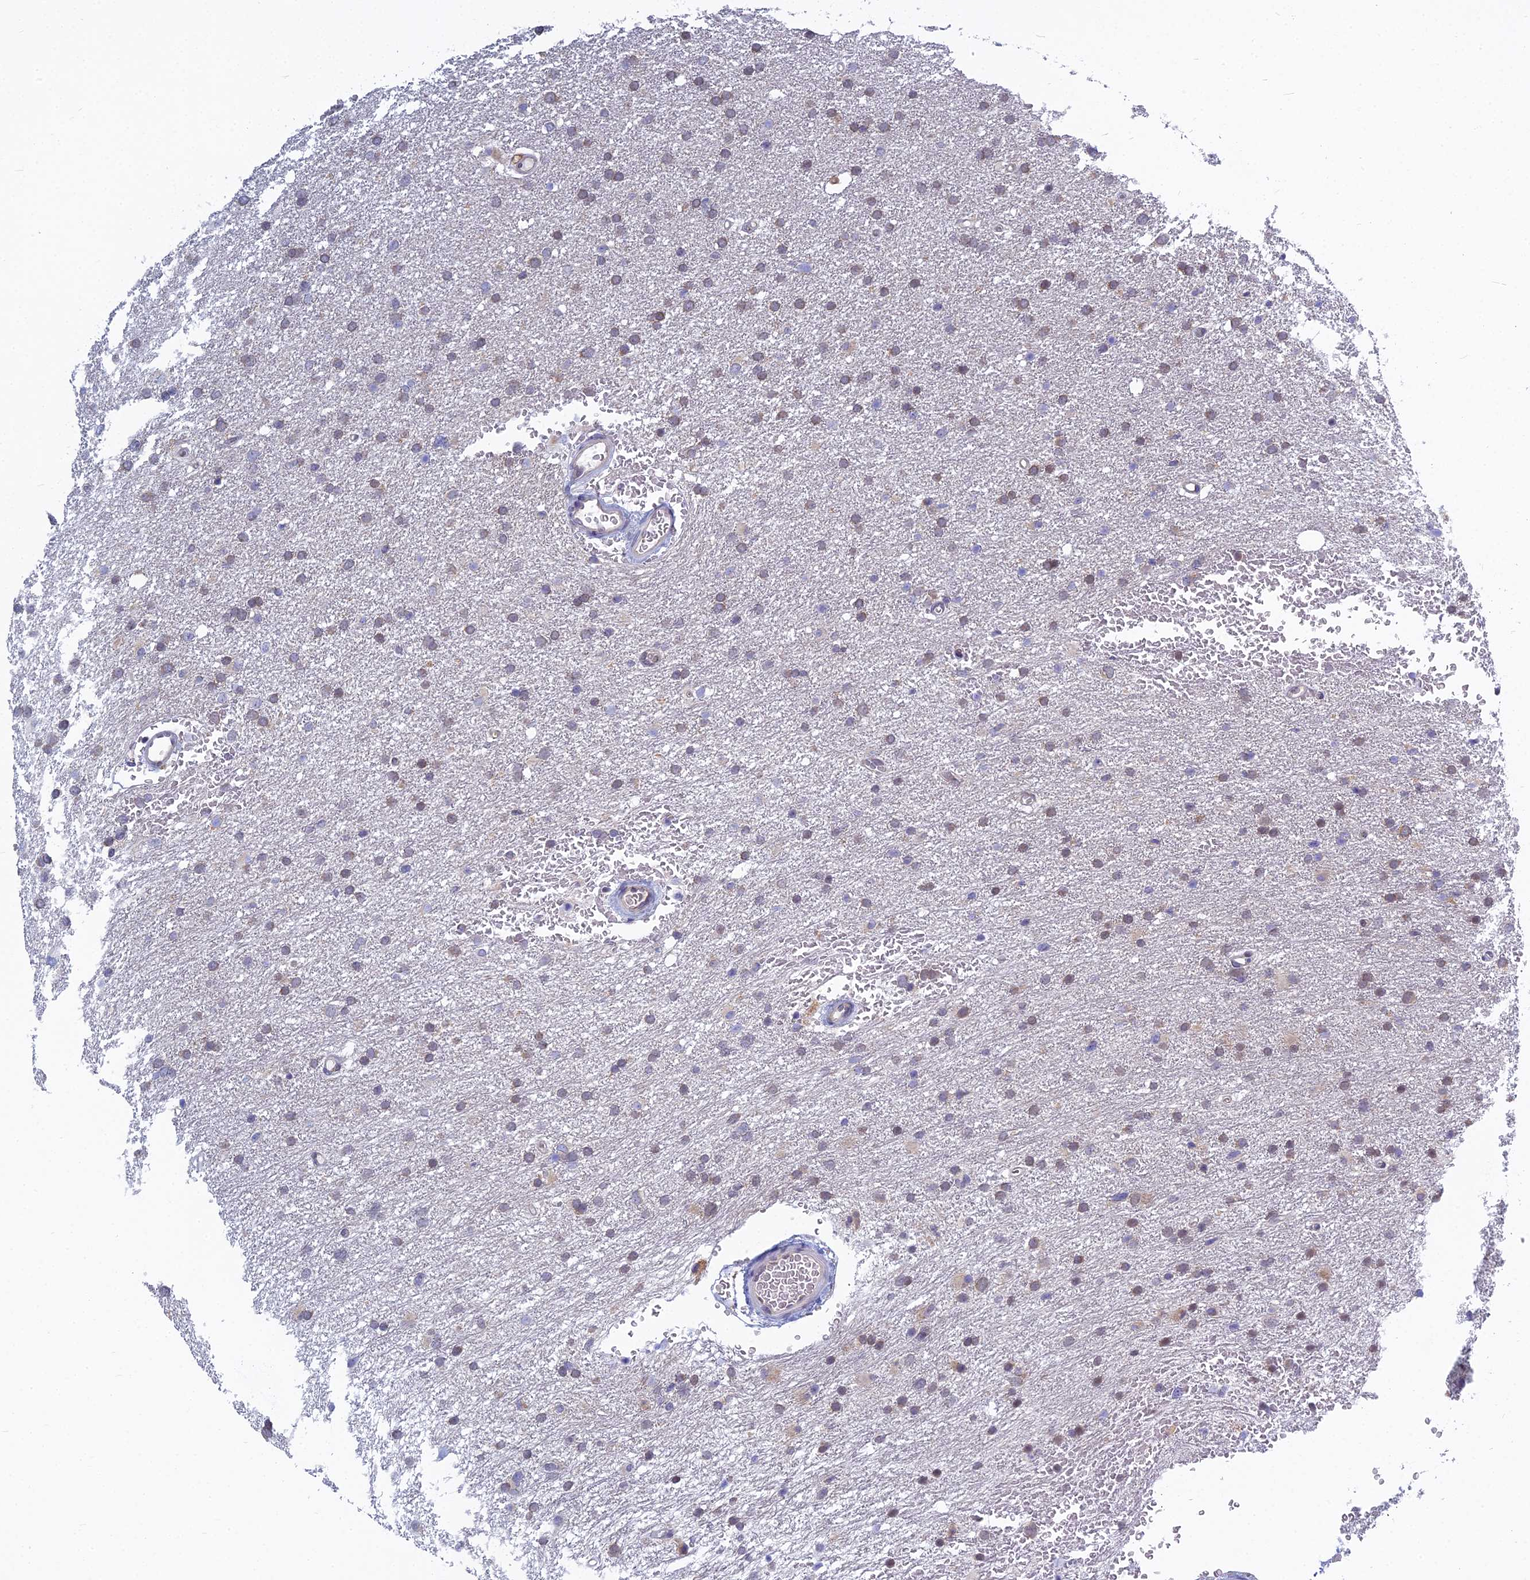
{"staining": {"intensity": "moderate", "quantity": "25%-75%", "location": "cytoplasmic/membranous"}, "tissue": "glioma", "cell_type": "Tumor cells", "image_type": "cancer", "snomed": [{"axis": "morphology", "description": "Glioma, malignant, High grade"}, {"axis": "topography", "description": "Cerebral cortex"}], "caption": "The immunohistochemical stain labels moderate cytoplasmic/membranous positivity in tumor cells of glioma tissue.", "gene": "KIAA1143", "patient": {"sex": "female", "age": 36}}